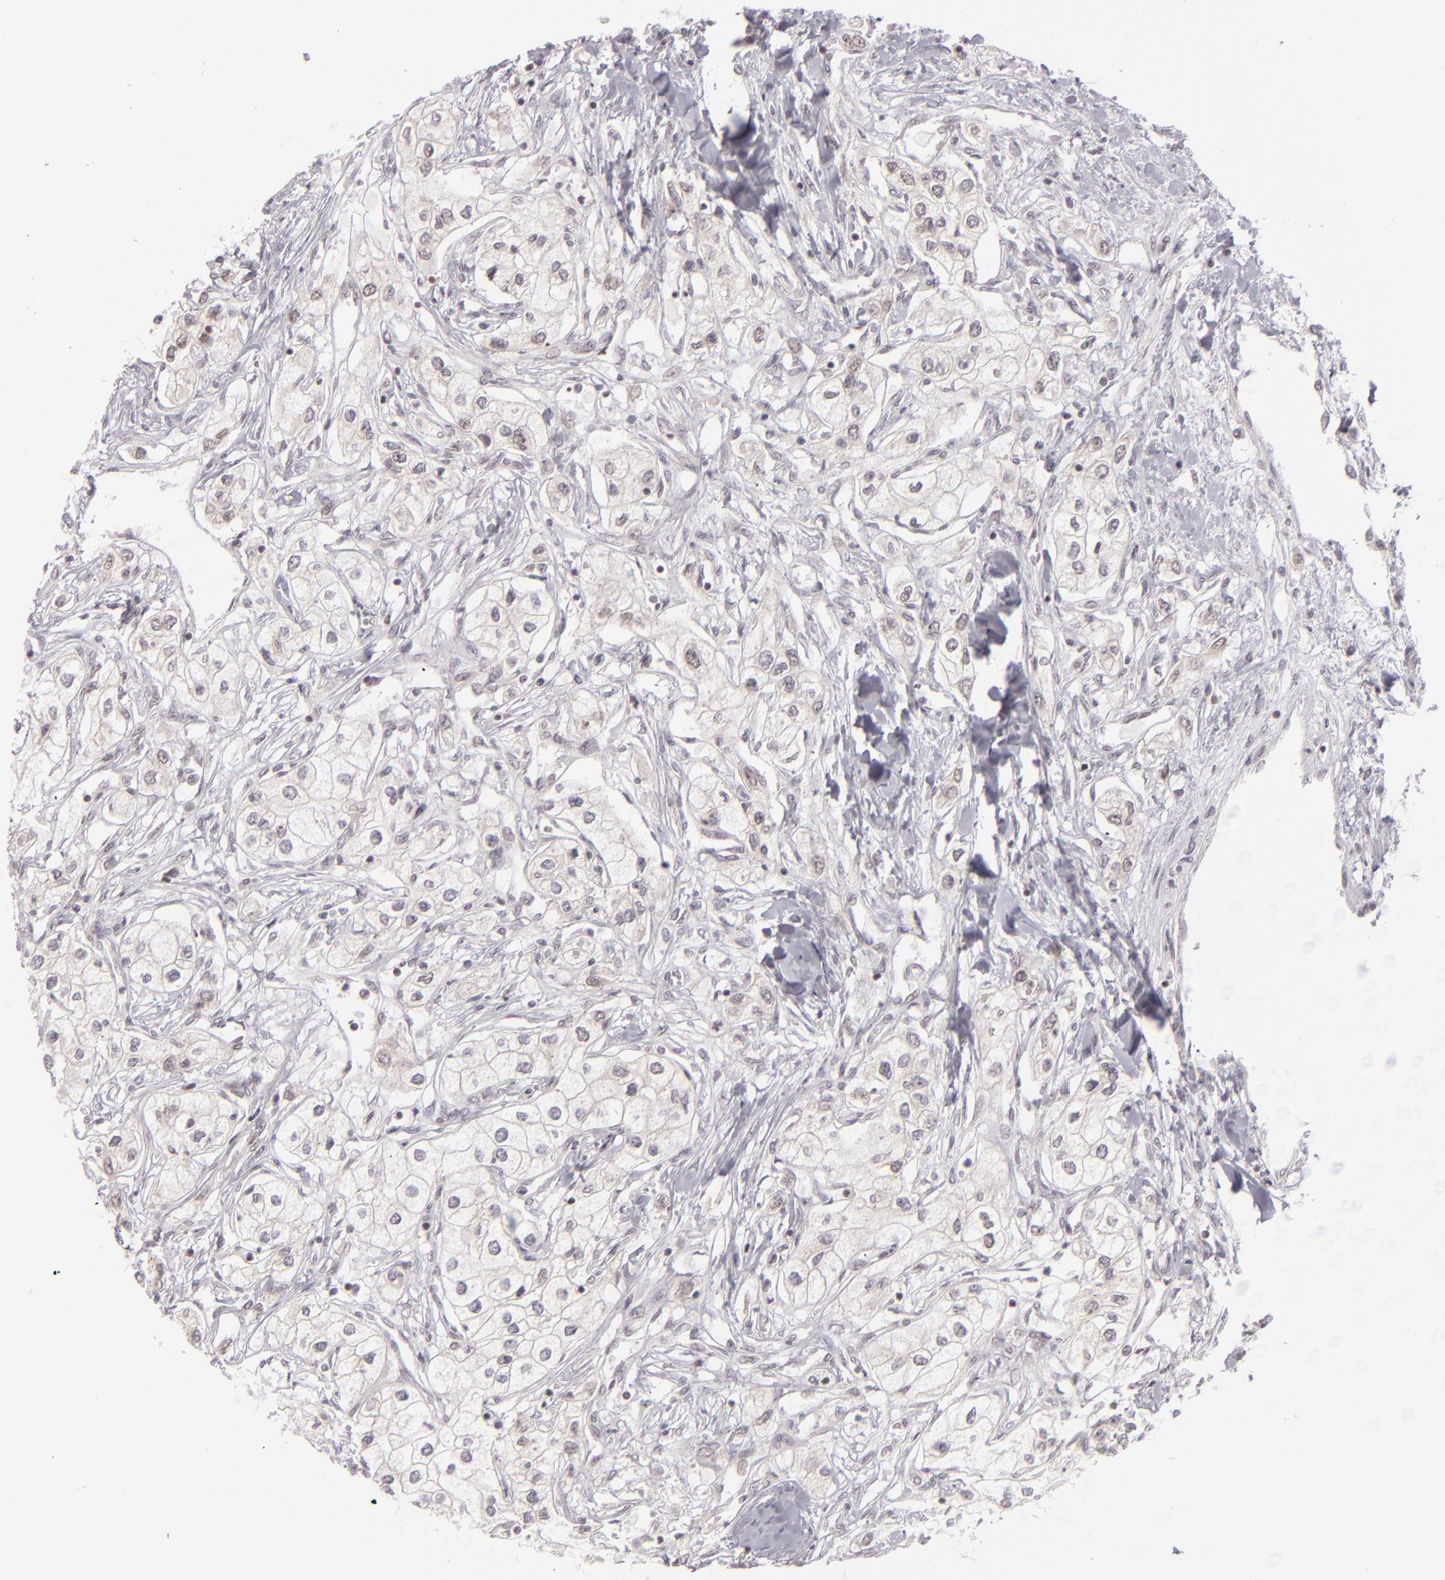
{"staining": {"intensity": "negative", "quantity": "none", "location": "none"}, "tissue": "renal cancer", "cell_type": "Tumor cells", "image_type": "cancer", "snomed": [{"axis": "morphology", "description": "Adenocarcinoma, NOS"}, {"axis": "topography", "description": "Kidney"}], "caption": "This is an immunohistochemistry (IHC) histopathology image of adenocarcinoma (renal). There is no positivity in tumor cells.", "gene": "DAXX", "patient": {"sex": "male", "age": 57}}